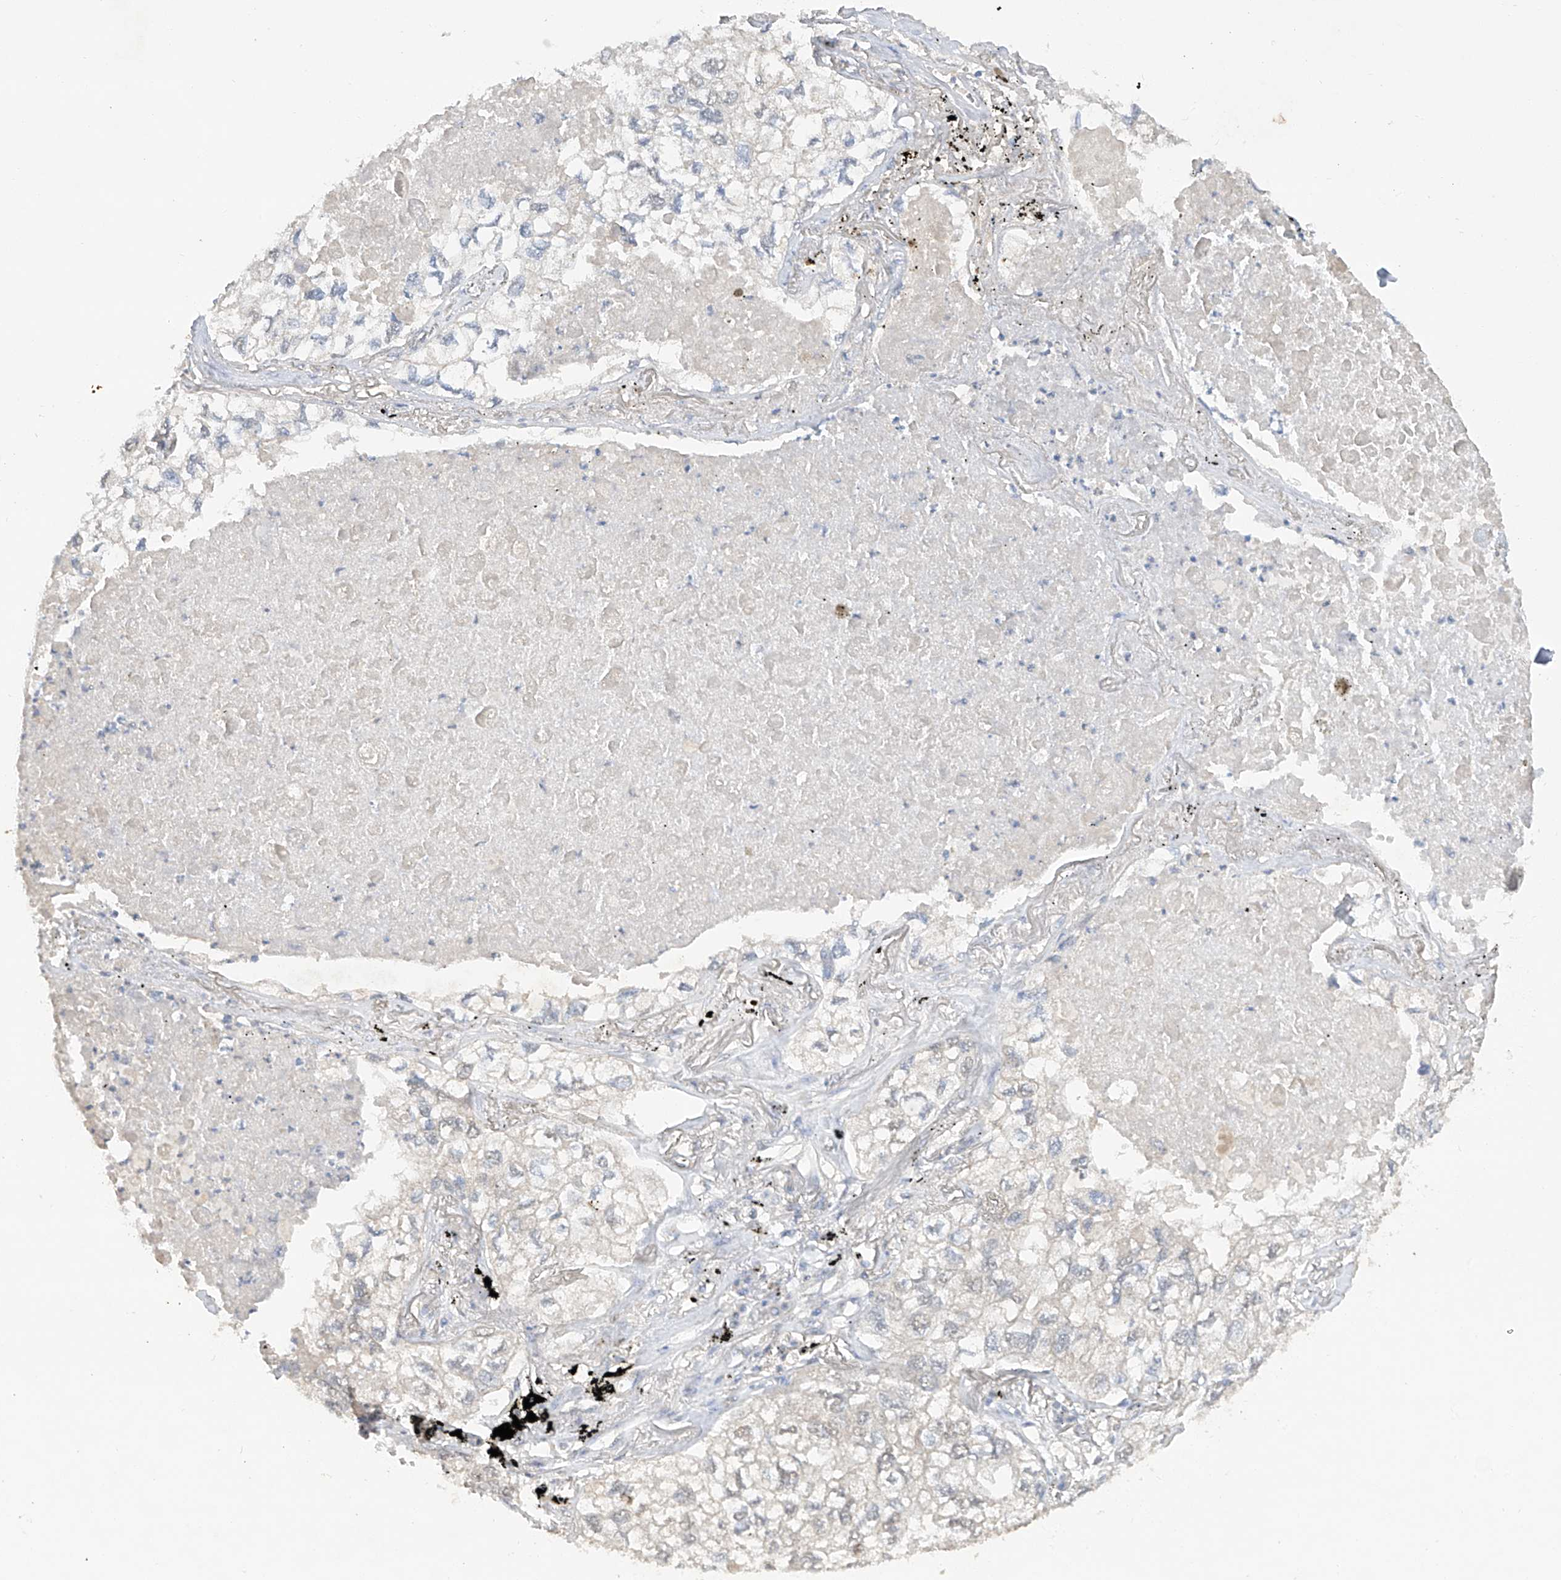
{"staining": {"intensity": "negative", "quantity": "none", "location": "none"}, "tissue": "lung cancer", "cell_type": "Tumor cells", "image_type": "cancer", "snomed": [{"axis": "morphology", "description": "Adenocarcinoma, NOS"}, {"axis": "topography", "description": "Lung"}], "caption": "A photomicrograph of human lung adenocarcinoma is negative for staining in tumor cells.", "gene": "HAS3", "patient": {"sex": "male", "age": 65}}